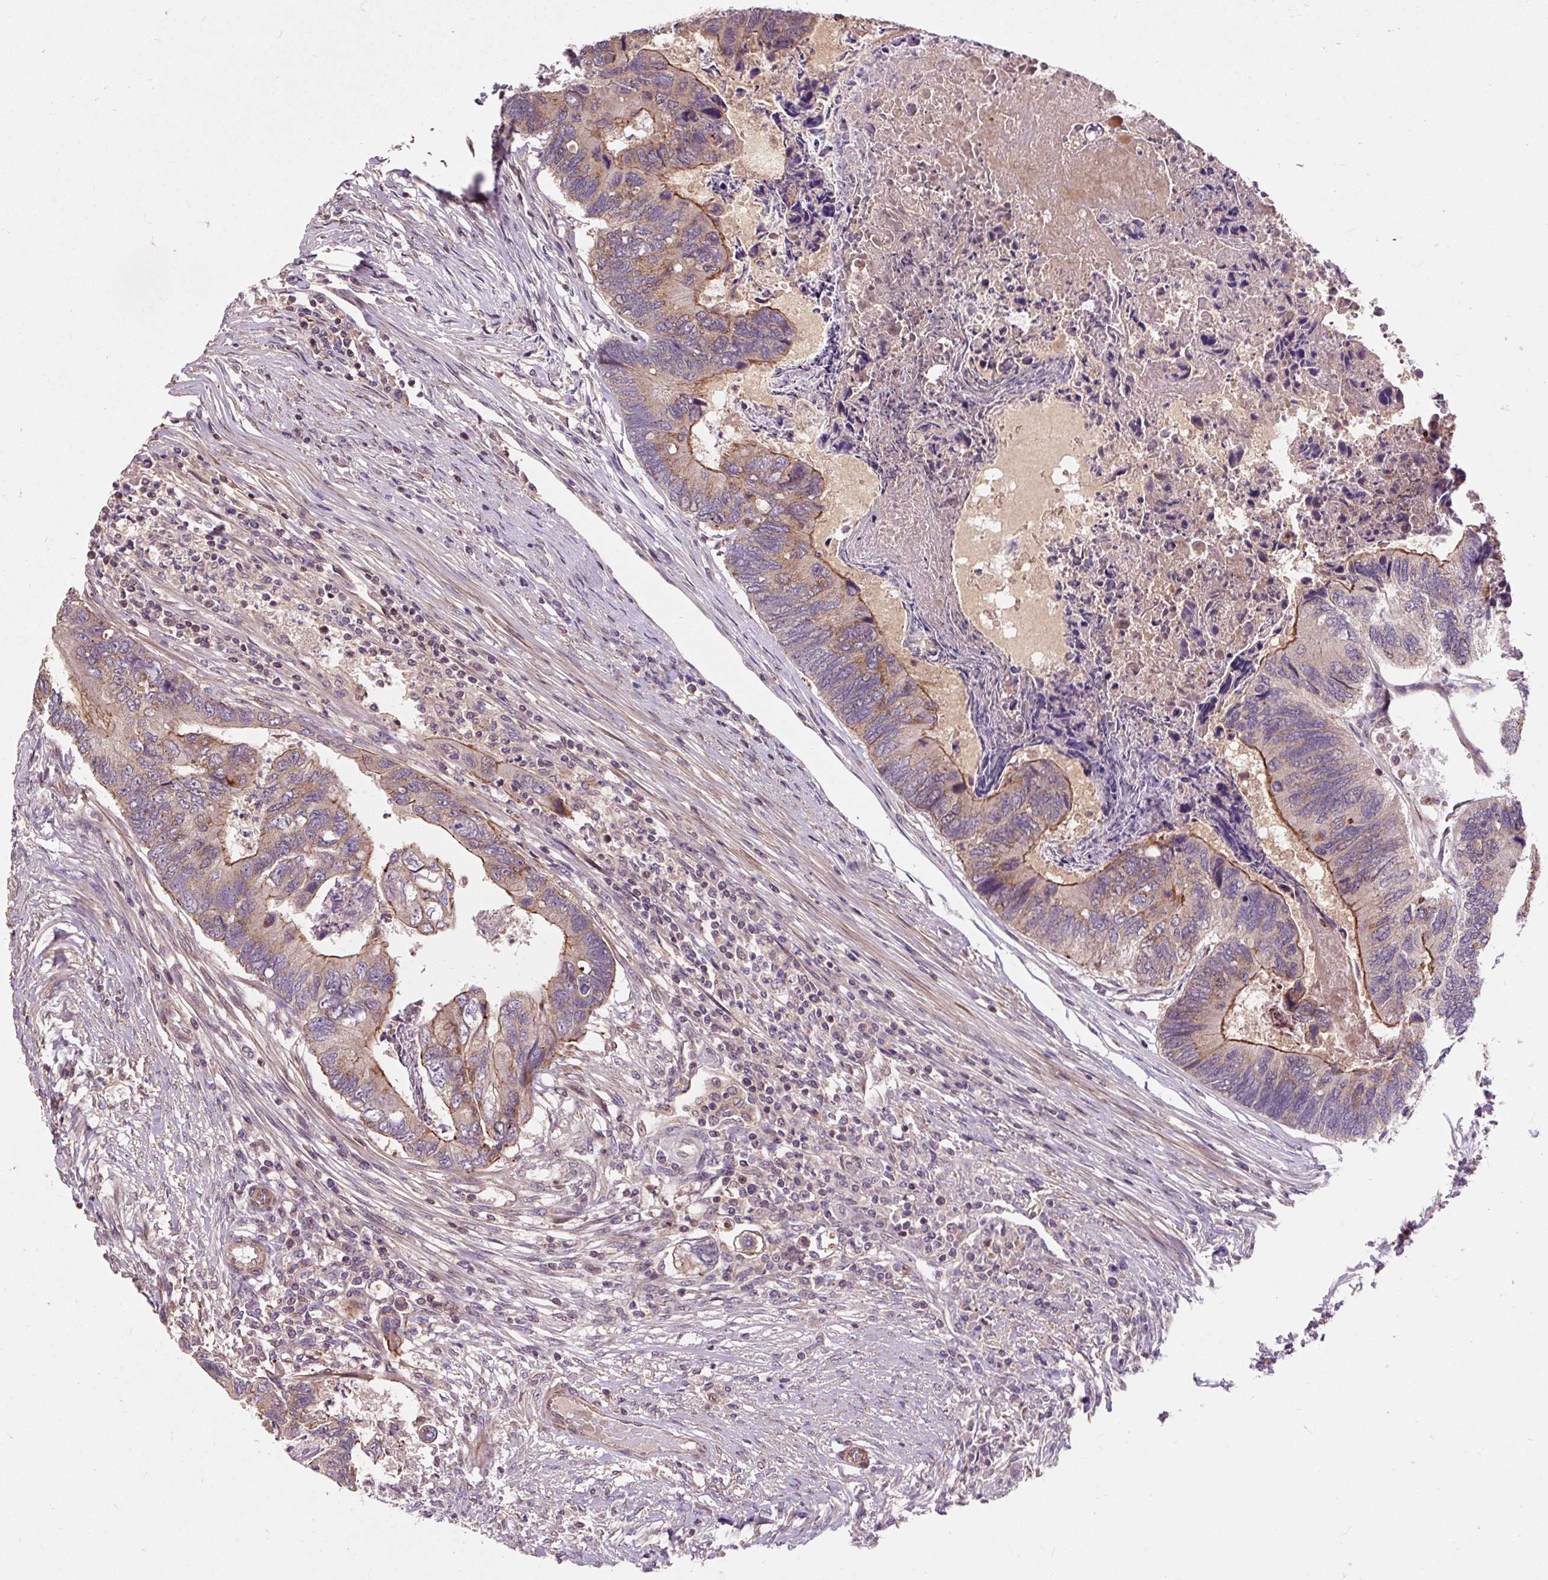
{"staining": {"intensity": "moderate", "quantity": "<25%", "location": "cytoplasmic/membranous"}, "tissue": "colorectal cancer", "cell_type": "Tumor cells", "image_type": "cancer", "snomed": [{"axis": "morphology", "description": "Adenocarcinoma, NOS"}, {"axis": "topography", "description": "Colon"}], "caption": "IHC of colorectal cancer (adenocarcinoma) displays low levels of moderate cytoplasmic/membranous staining in approximately <25% of tumor cells.", "gene": "PRIMPOL", "patient": {"sex": "female", "age": 67}}